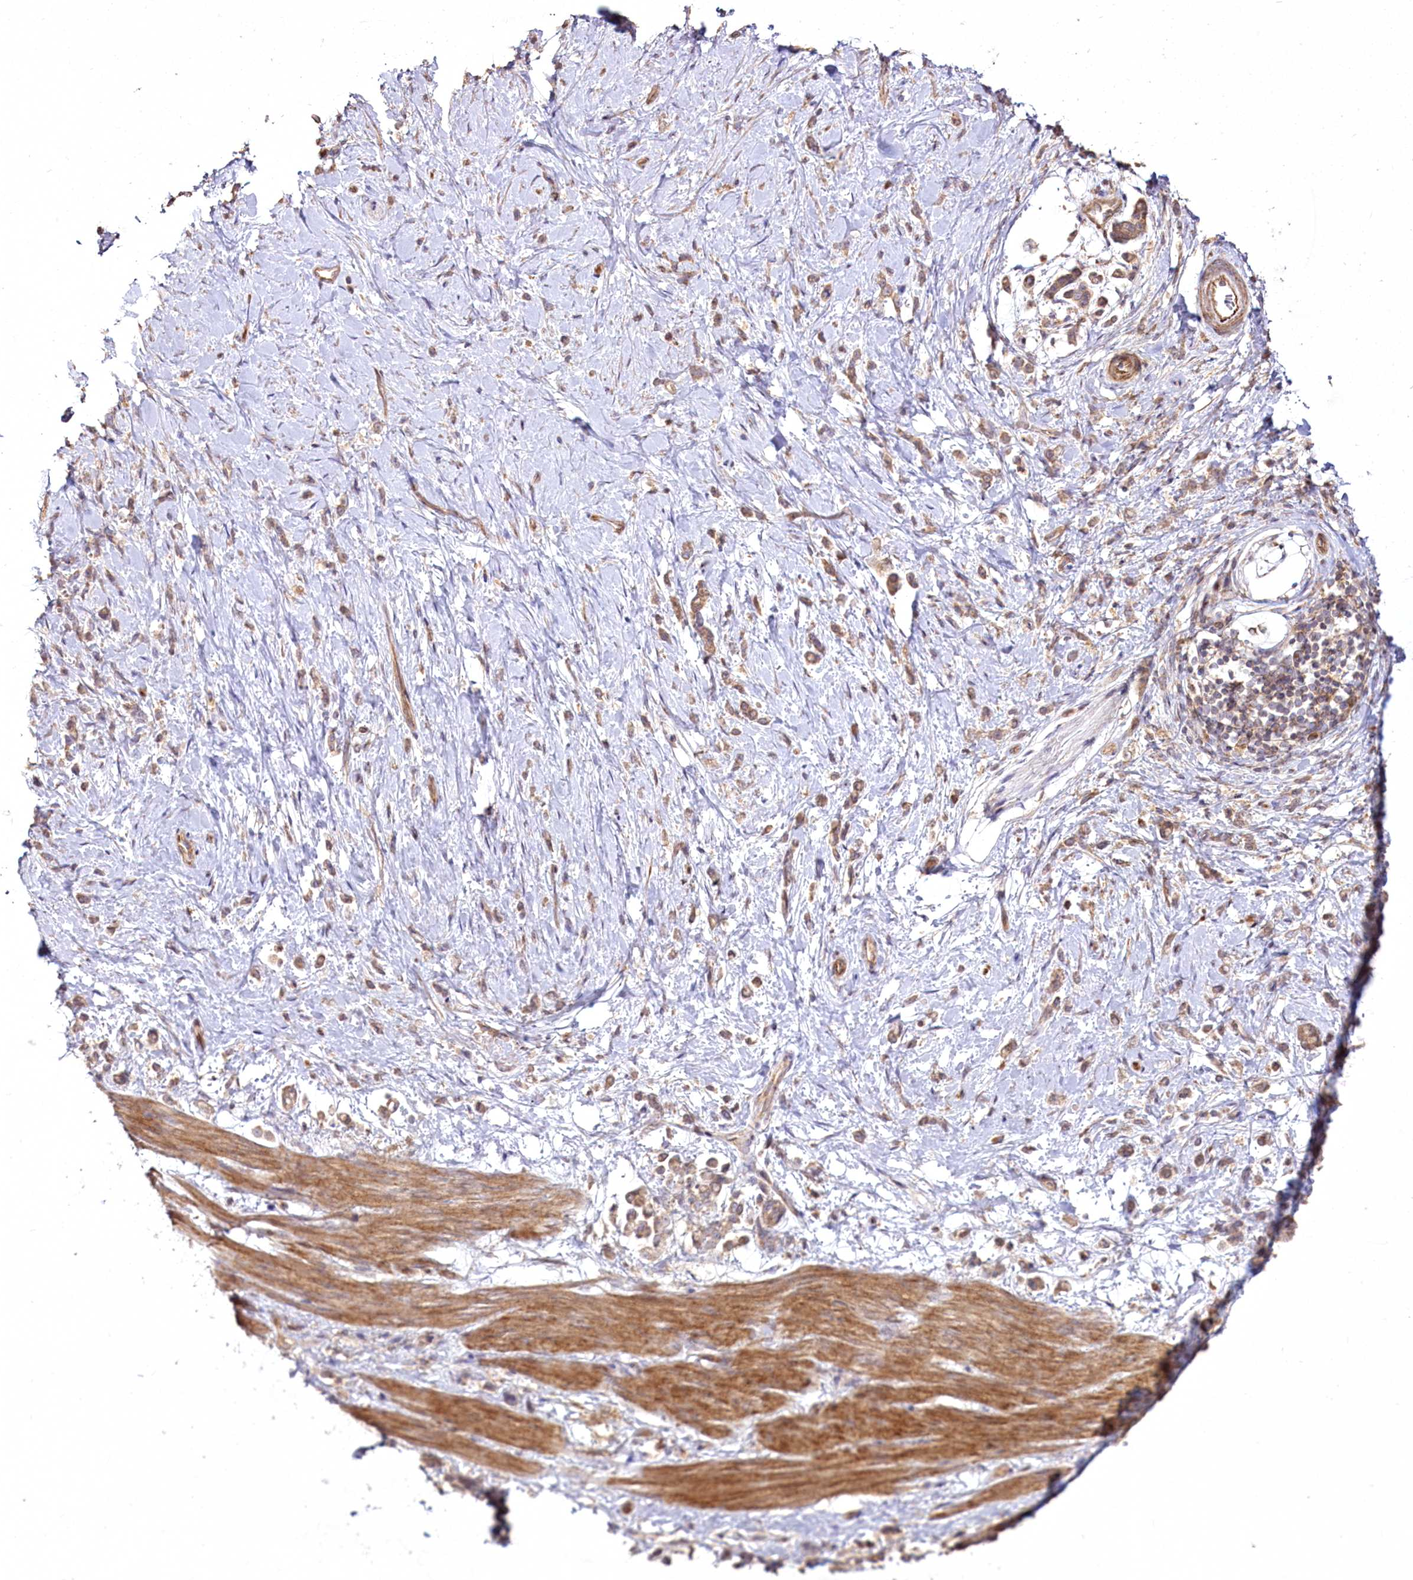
{"staining": {"intensity": "moderate", "quantity": ">75%", "location": "cytoplasmic/membranous"}, "tissue": "stomach cancer", "cell_type": "Tumor cells", "image_type": "cancer", "snomed": [{"axis": "morphology", "description": "Adenocarcinoma, NOS"}, {"axis": "topography", "description": "Stomach"}], "caption": "An image of stomach adenocarcinoma stained for a protein shows moderate cytoplasmic/membranous brown staining in tumor cells. (DAB (3,3'-diaminobenzidine) IHC, brown staining for protein, blue staining for nuclei).", "gene": "SH3TC1", "patient": {"sex": "female", "age": 60}}